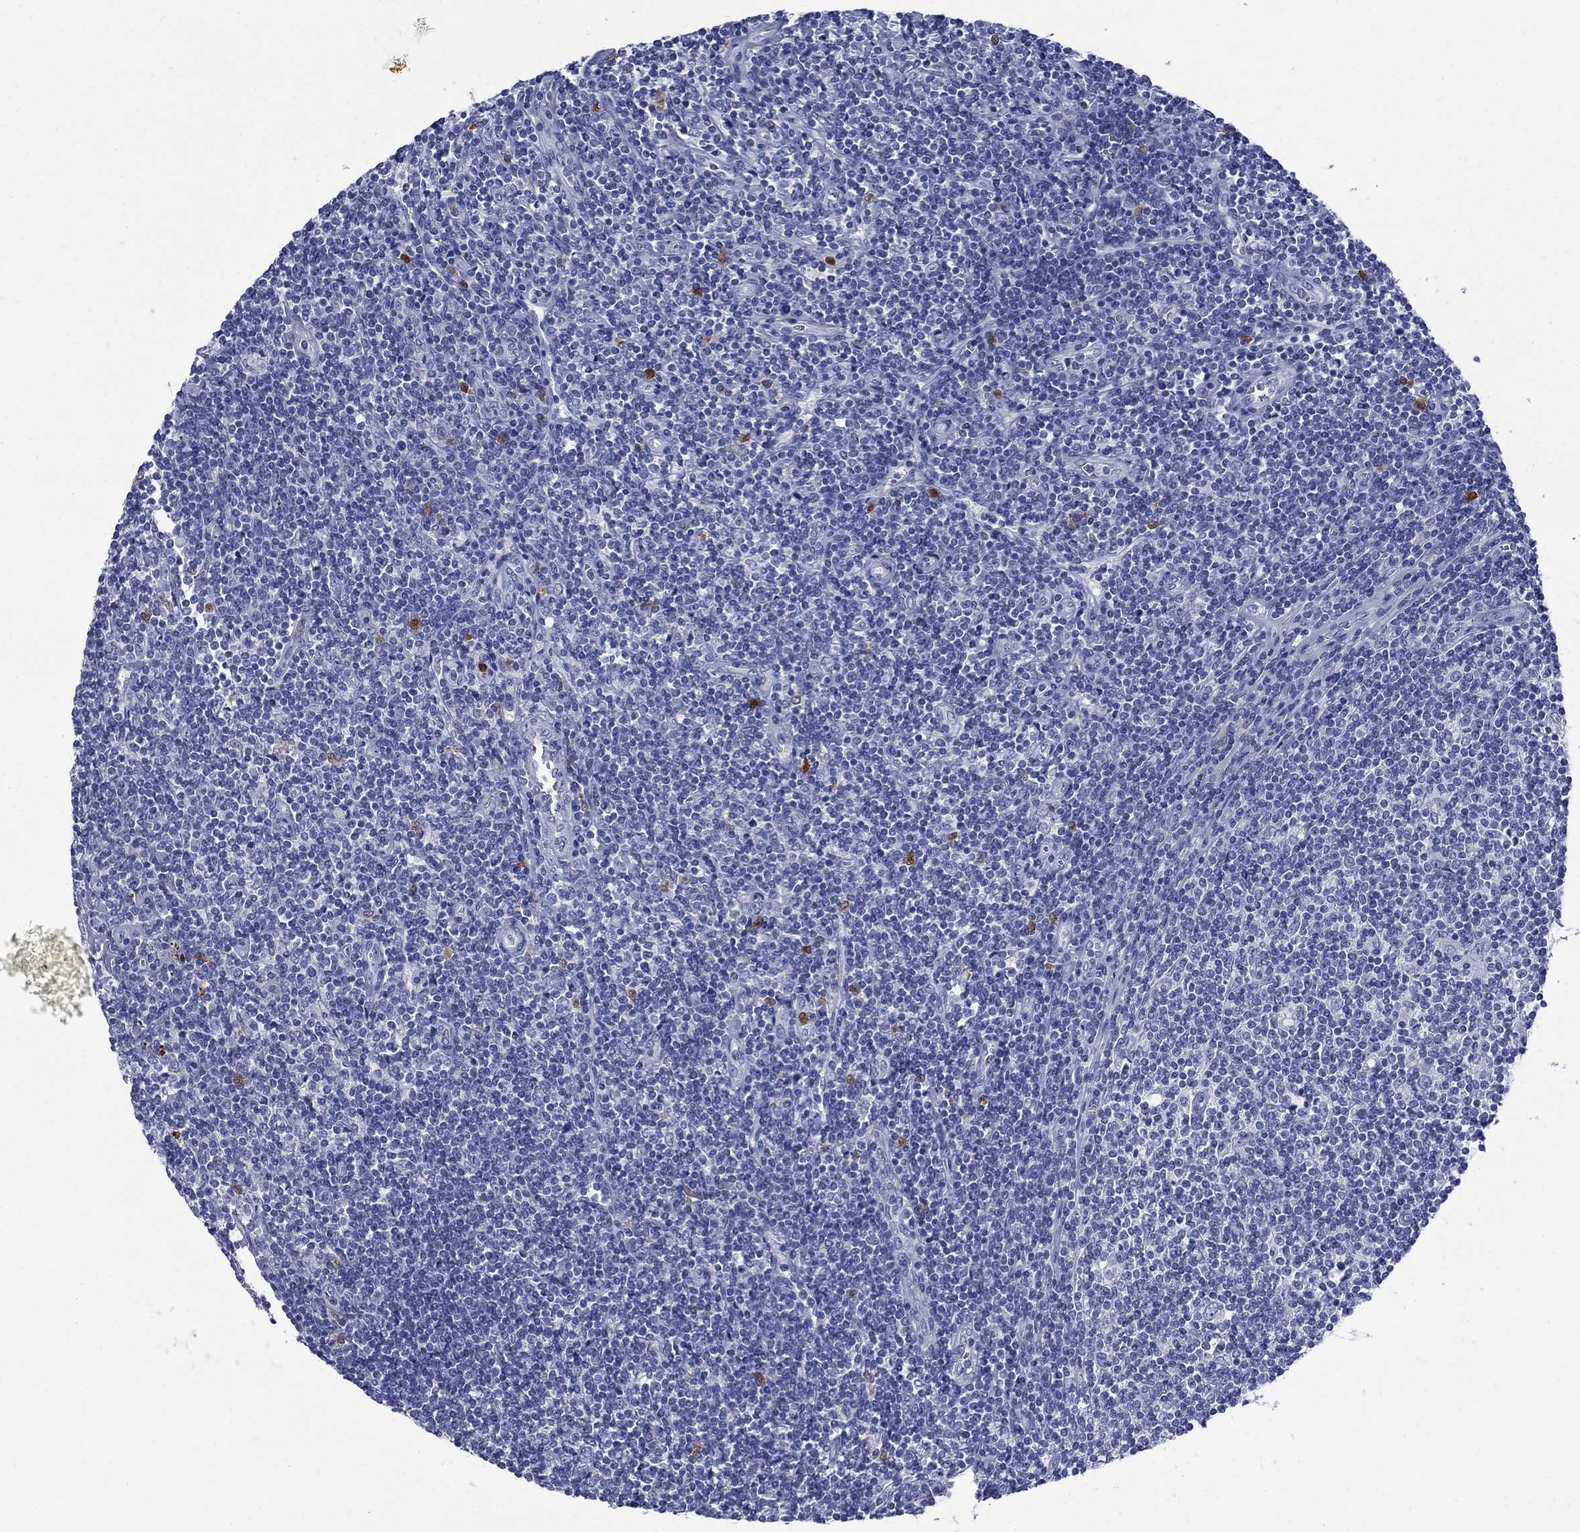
{"staining": {"intensity": "negative", "quantity": "none", "location": "none"}, "tissue": "lymphoma", "cell_type": "Tumor cells", "image_type": "cancer", "snomed": [{"axis": "morphology", "description": "Hodgkin's disease, NOS"}, {"axis": "topography", "description": "Lymph node"}], "caption": "There is no significant staining in tumor cells of lymphoma.", "gene": "SERPINB2", "patient": {"sex": "male", "age": 40}}